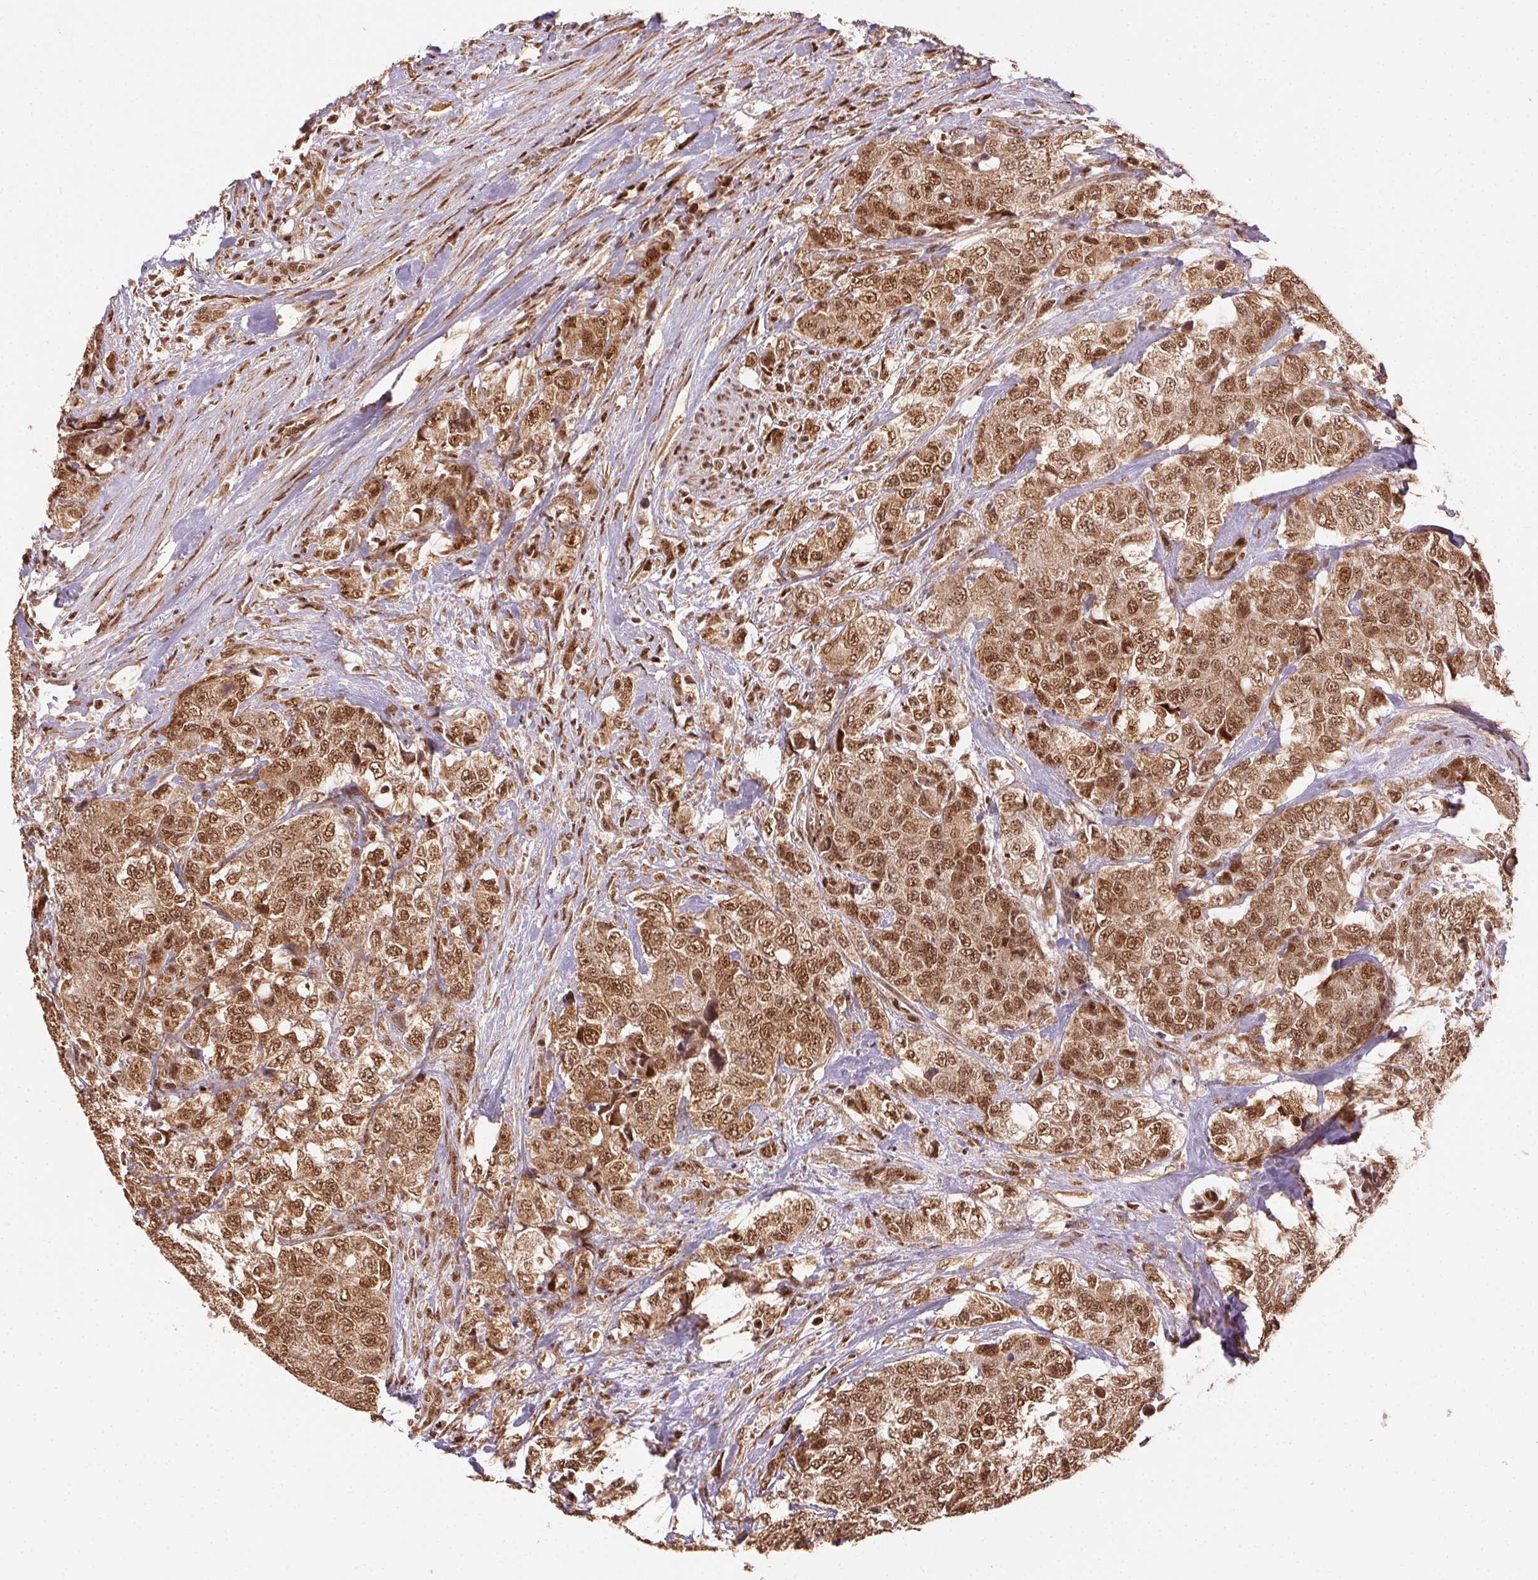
{"staining": {"intensity": "moderate", "quantity": ">75%", "location": "cytoplasmic/membranous,nuclear"}, "tissue": "urothelial cancer", "cell_type": "Tumor cells", "image_type": "cancer", "snomed": [{"axis": "morphology", "description": "Urothelial carcinoma, High grade"}, {"axis": "topography", "description": "Urinary bladder"}], "caption": "Urothelial cancer stained for a protein (brown) displays moderate cytoplasmic/membranous and nuclear positive staining in about >75% of tumor cells.", "gene": "TREML4", "patient": {"sex": "female", "age": 78}}